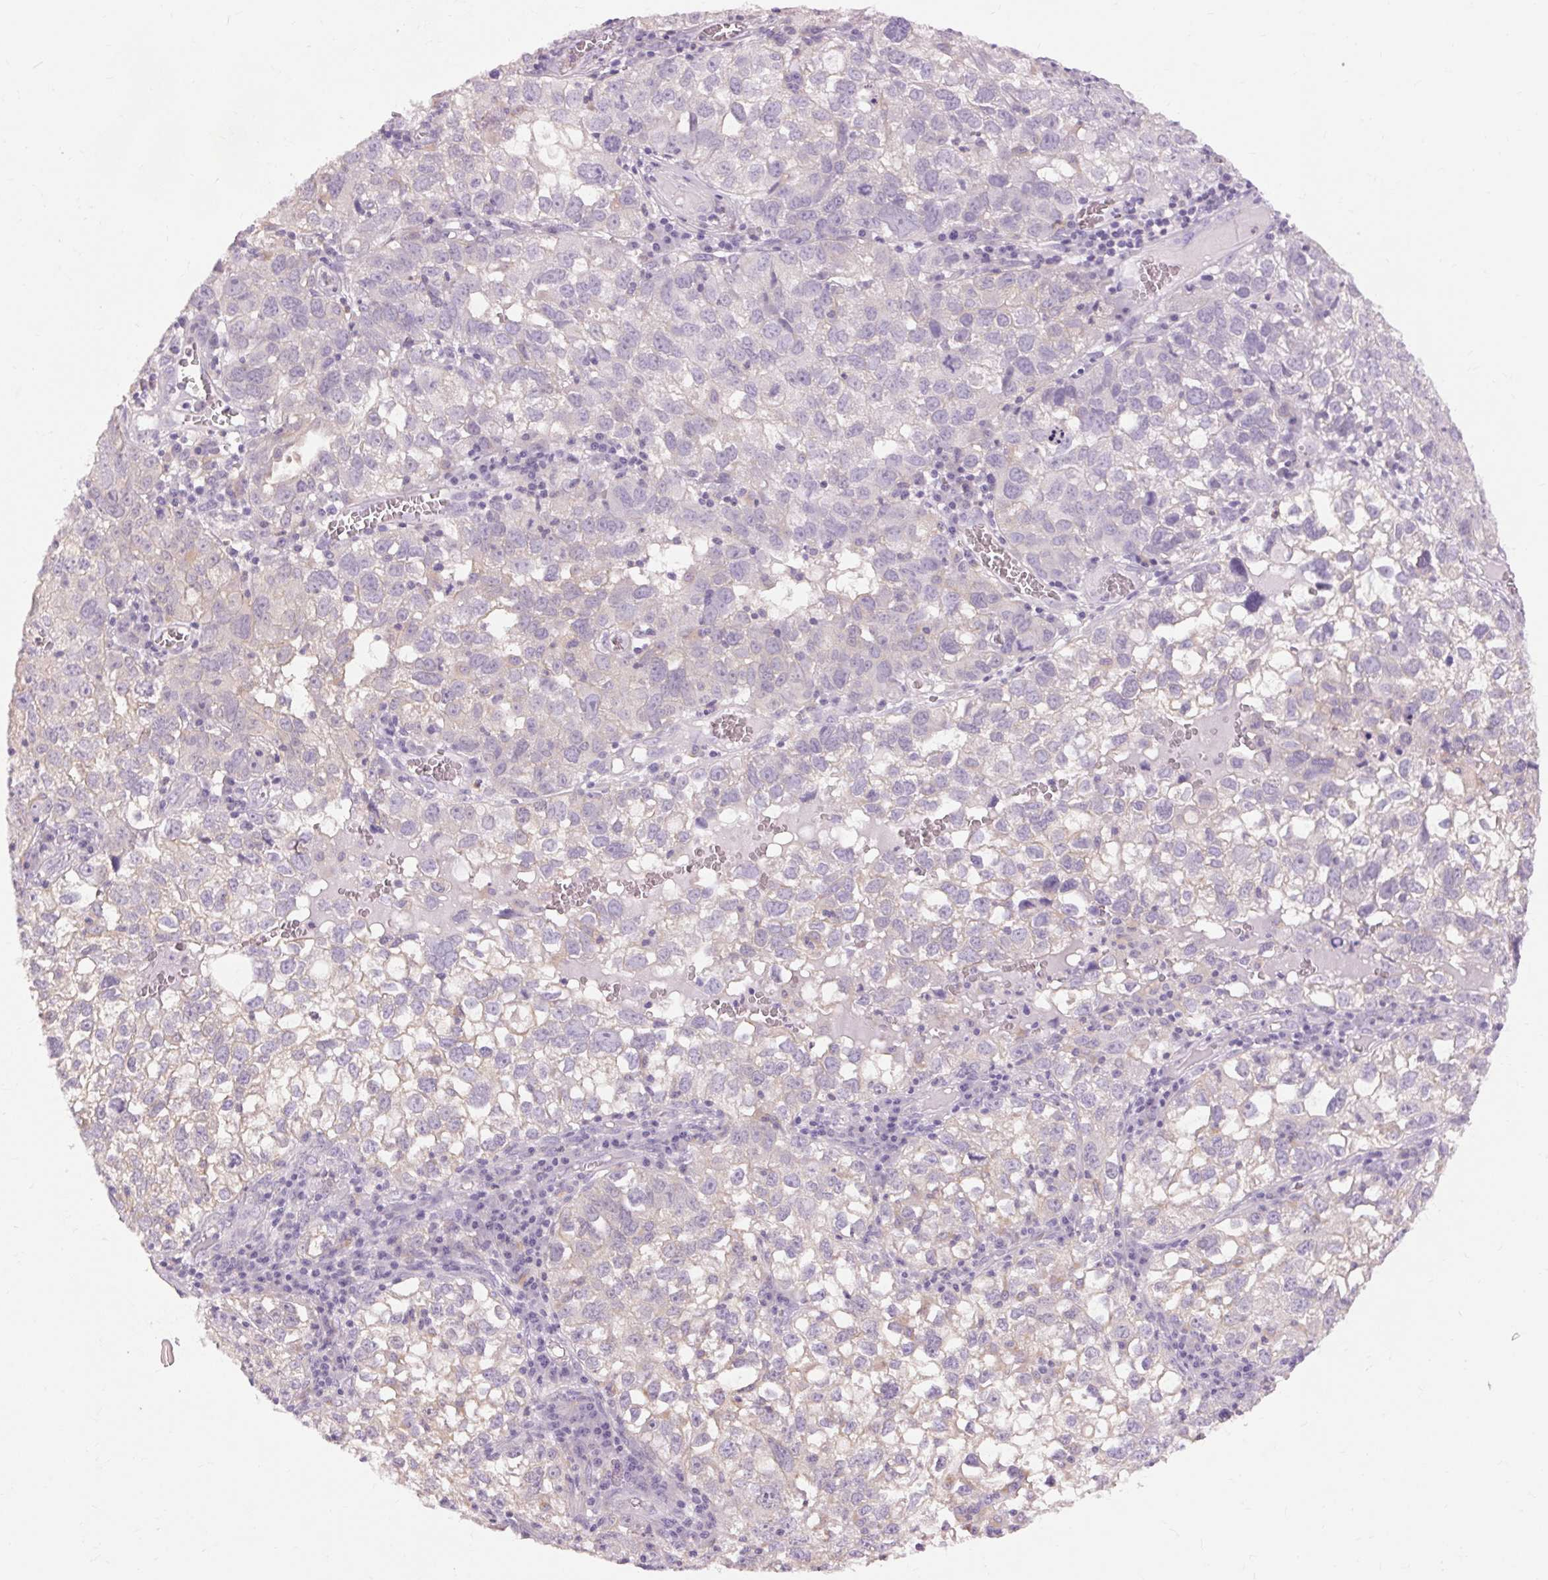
{"staining": {"intensity": "negative", "quantity": "none", "location": "none"}, "tissue": "cervical cancer", "cell_type": "Tumor cells", "image_type": "cancer", "snomed": [{"axis": "morphology", "description": "Squamous cell carcinoma, NOS"}, {"axis": "topography", "description": "Cervix"}], "caption": "This is a micrograph of immunohistochemistry (IHC) staining of cervical cancer (squamous cell carcinoma), which shows no staining in tumor cells.", "gene": "TM6SF1", "patient": {"sex": "female", "age": 55}}